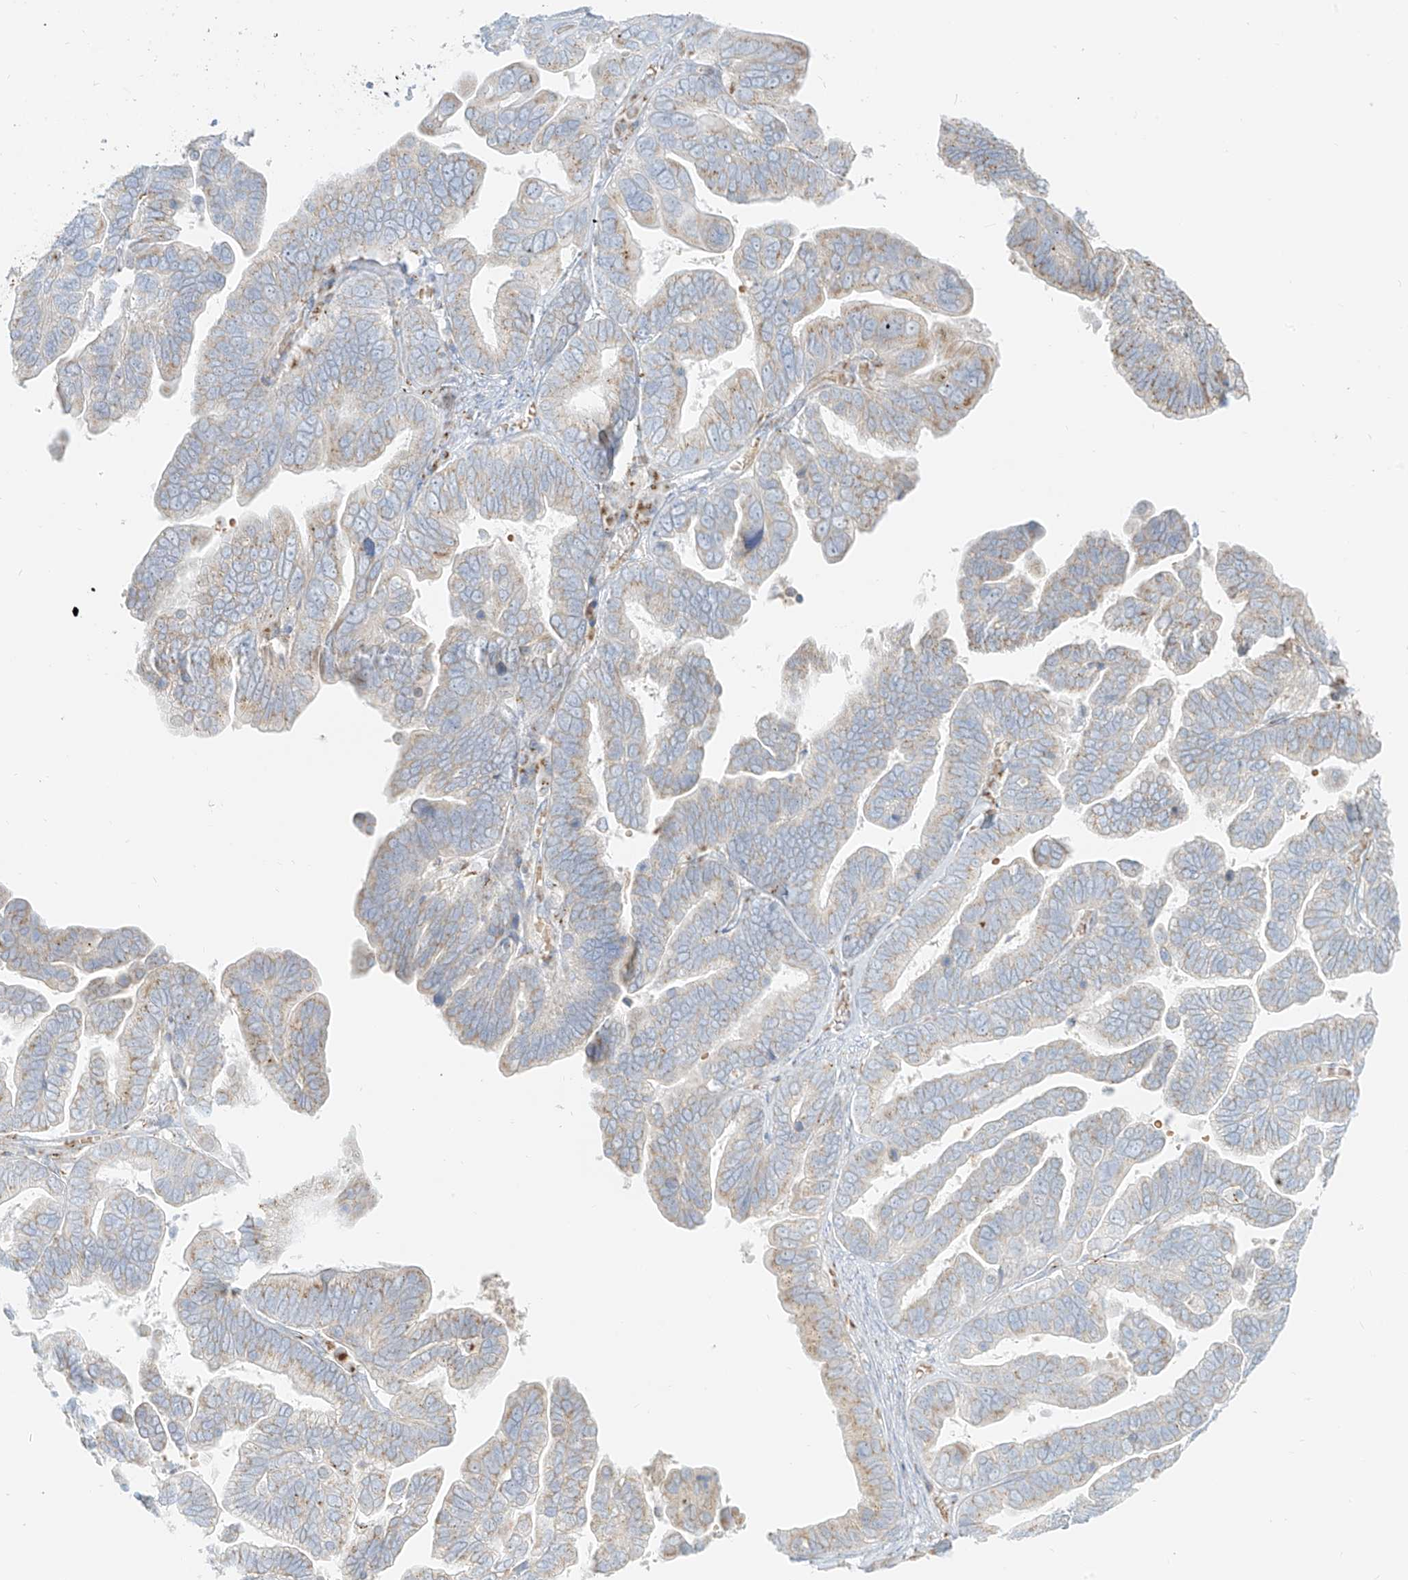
{"staining": {"intensity": "weak", "quantity": "25%-75%", "location": "cytoplasmic/membranous"}, "tissue": "ovarian cancer", "cell_type": "Tumor cells", "image_type": "cancer", "snomed": [{"axis": "morphology", "description": "Cystadenocarcinoma, serous, NOS"}, {"axis": "topography", "description": "Ovary"}], "caption": "Protein staining of ovarian serous cystadenocarcinoma tissue reveals weak cytoplasmic/membranous expression in about 25%-75% of tumor cells.", "gene": "TMEM87B", "patient": {"sex": "female", "age": 56}}